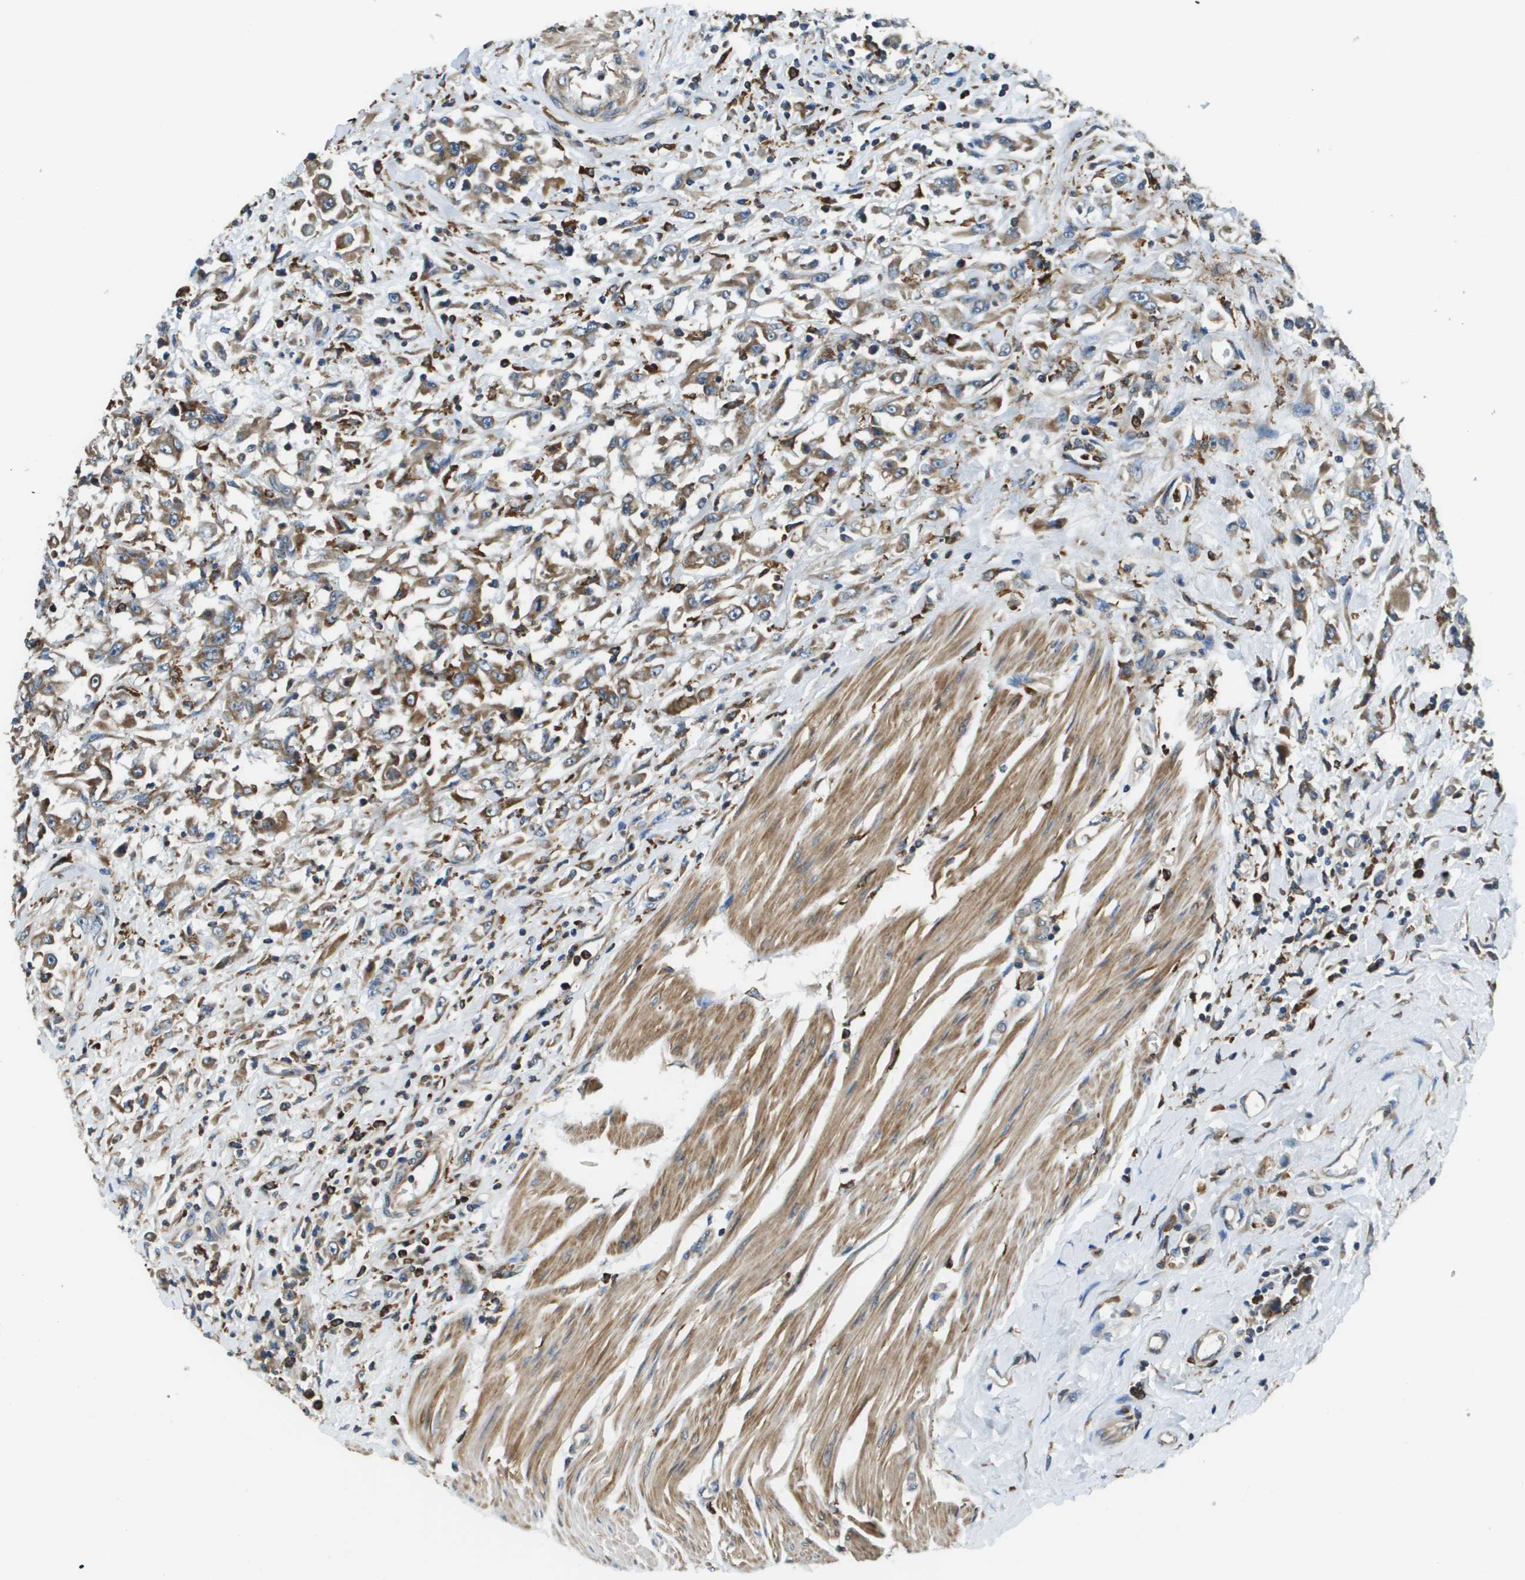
{"staining": {"intensity": "moderate", "quantity": ">75%", "location": "cytoplasmic/membranous"}, "tissue": "urothelial cancer", "cell_type": "Tumor cells", "image_type": "cancer", "snomed": [{"axis": "morphology", "description": "Urothelial carcinoma, High grade"}, {"axis": "topography", "description": "Urinary bladder"}], "caption": "Protein analysis of urothelial cancer tissue exhibits moderate cytoplasmic/membranous expression in approximately >75% of tumor cells.", "gene": "CNPY3", "patient": {"sex": "male", "age": 46}}